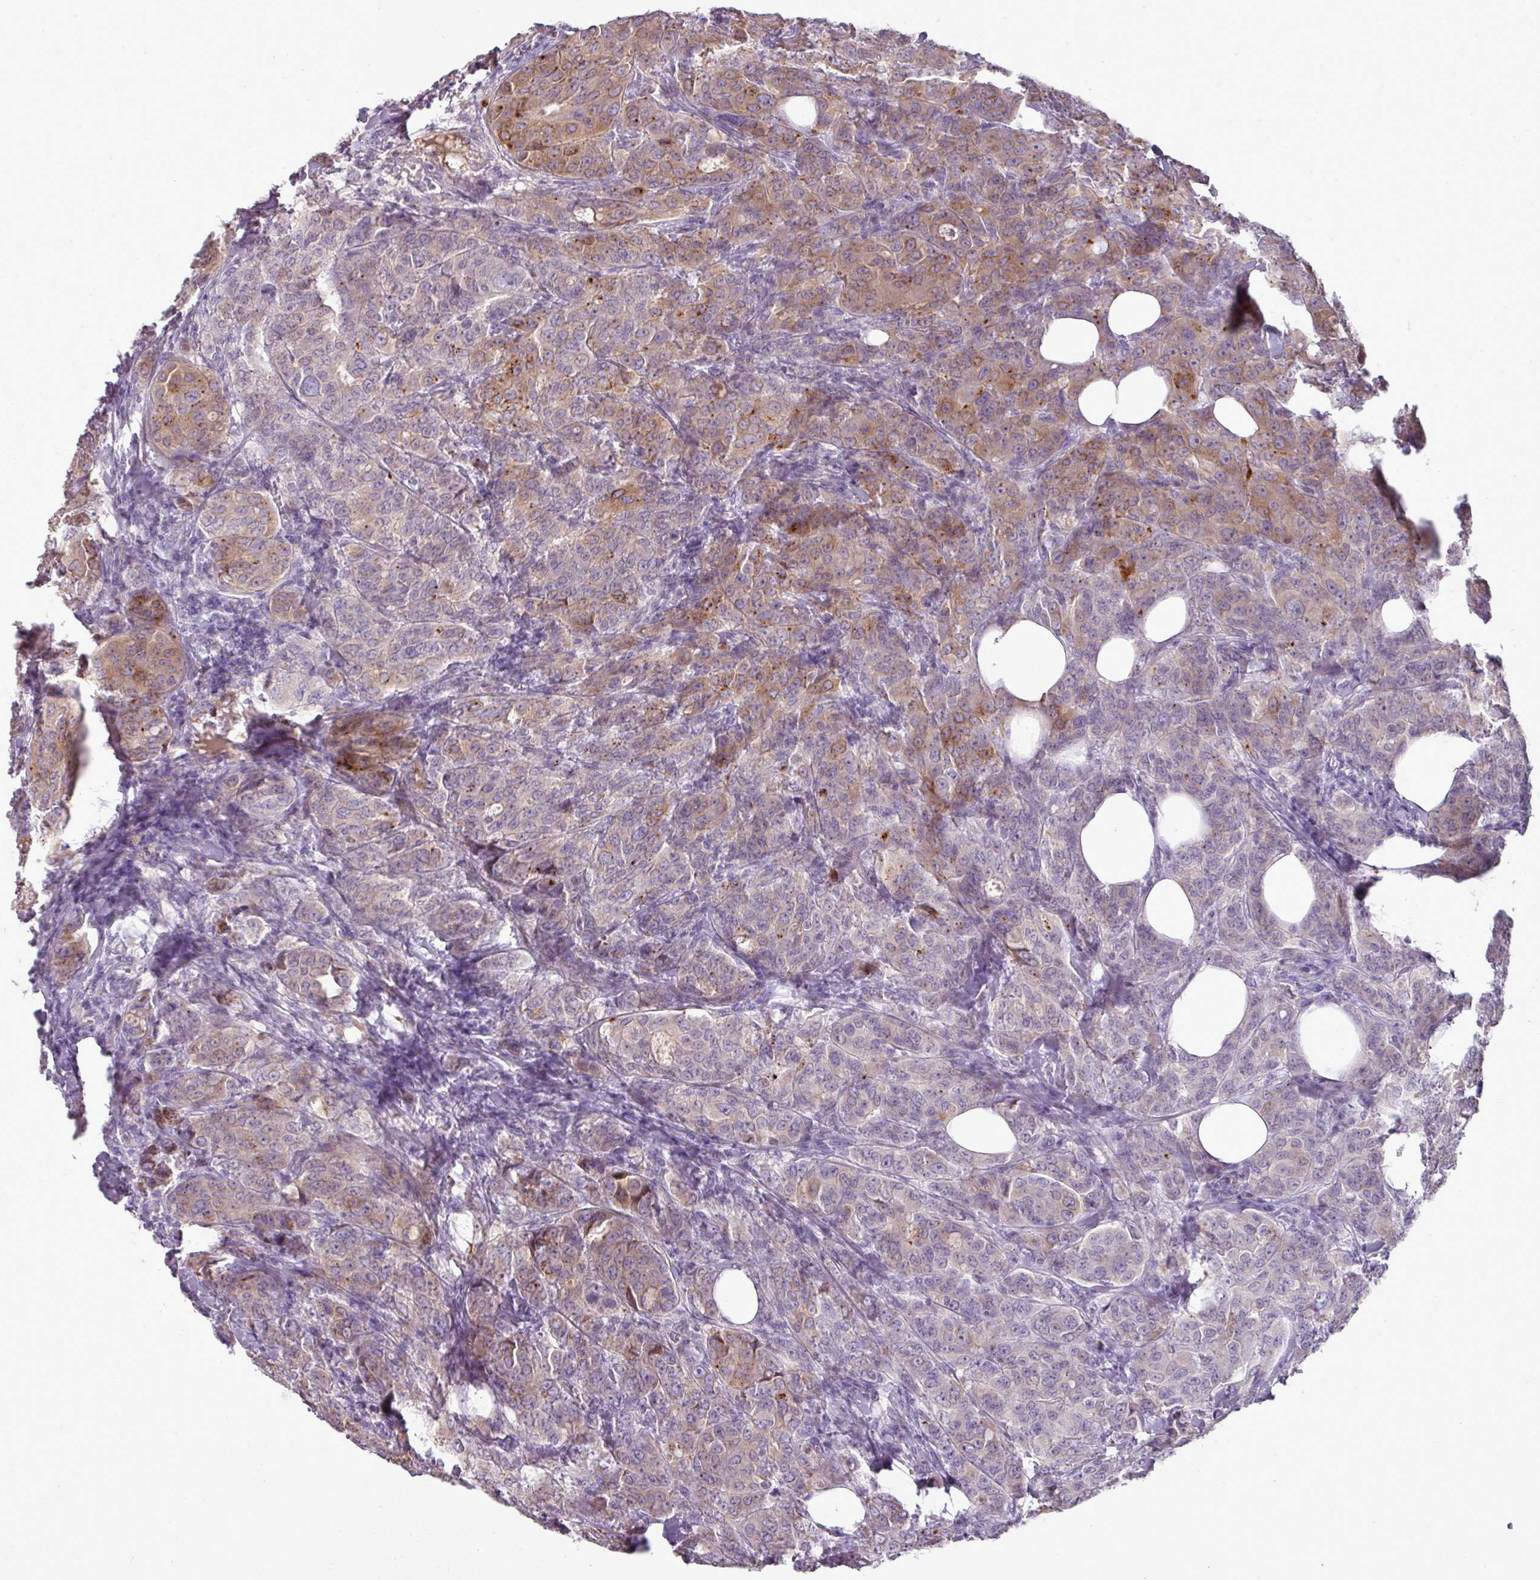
{"staining": {"intensity": "moderate", "quantity": "25%-75%", "location": "cytoplasmic/membranous"}, "tissue": "breast cancer", "cell_type": "Tumor cells", "image_type": "cancer", "snomed": [{"axis": "morphology", "description": "Duct carcinoma"}, {"axis": "topography", "description": "Breast"}], "caption": "Immunohistochemical staining of breast cancer (infiltrating ductal carcinoma) demonstrates moderate cytoplasmic/membranous protein expression in approximately 25%-75% of tumor cells.", "gene": "BRINP2", "patient": {"sex": "female", "age": 43}}